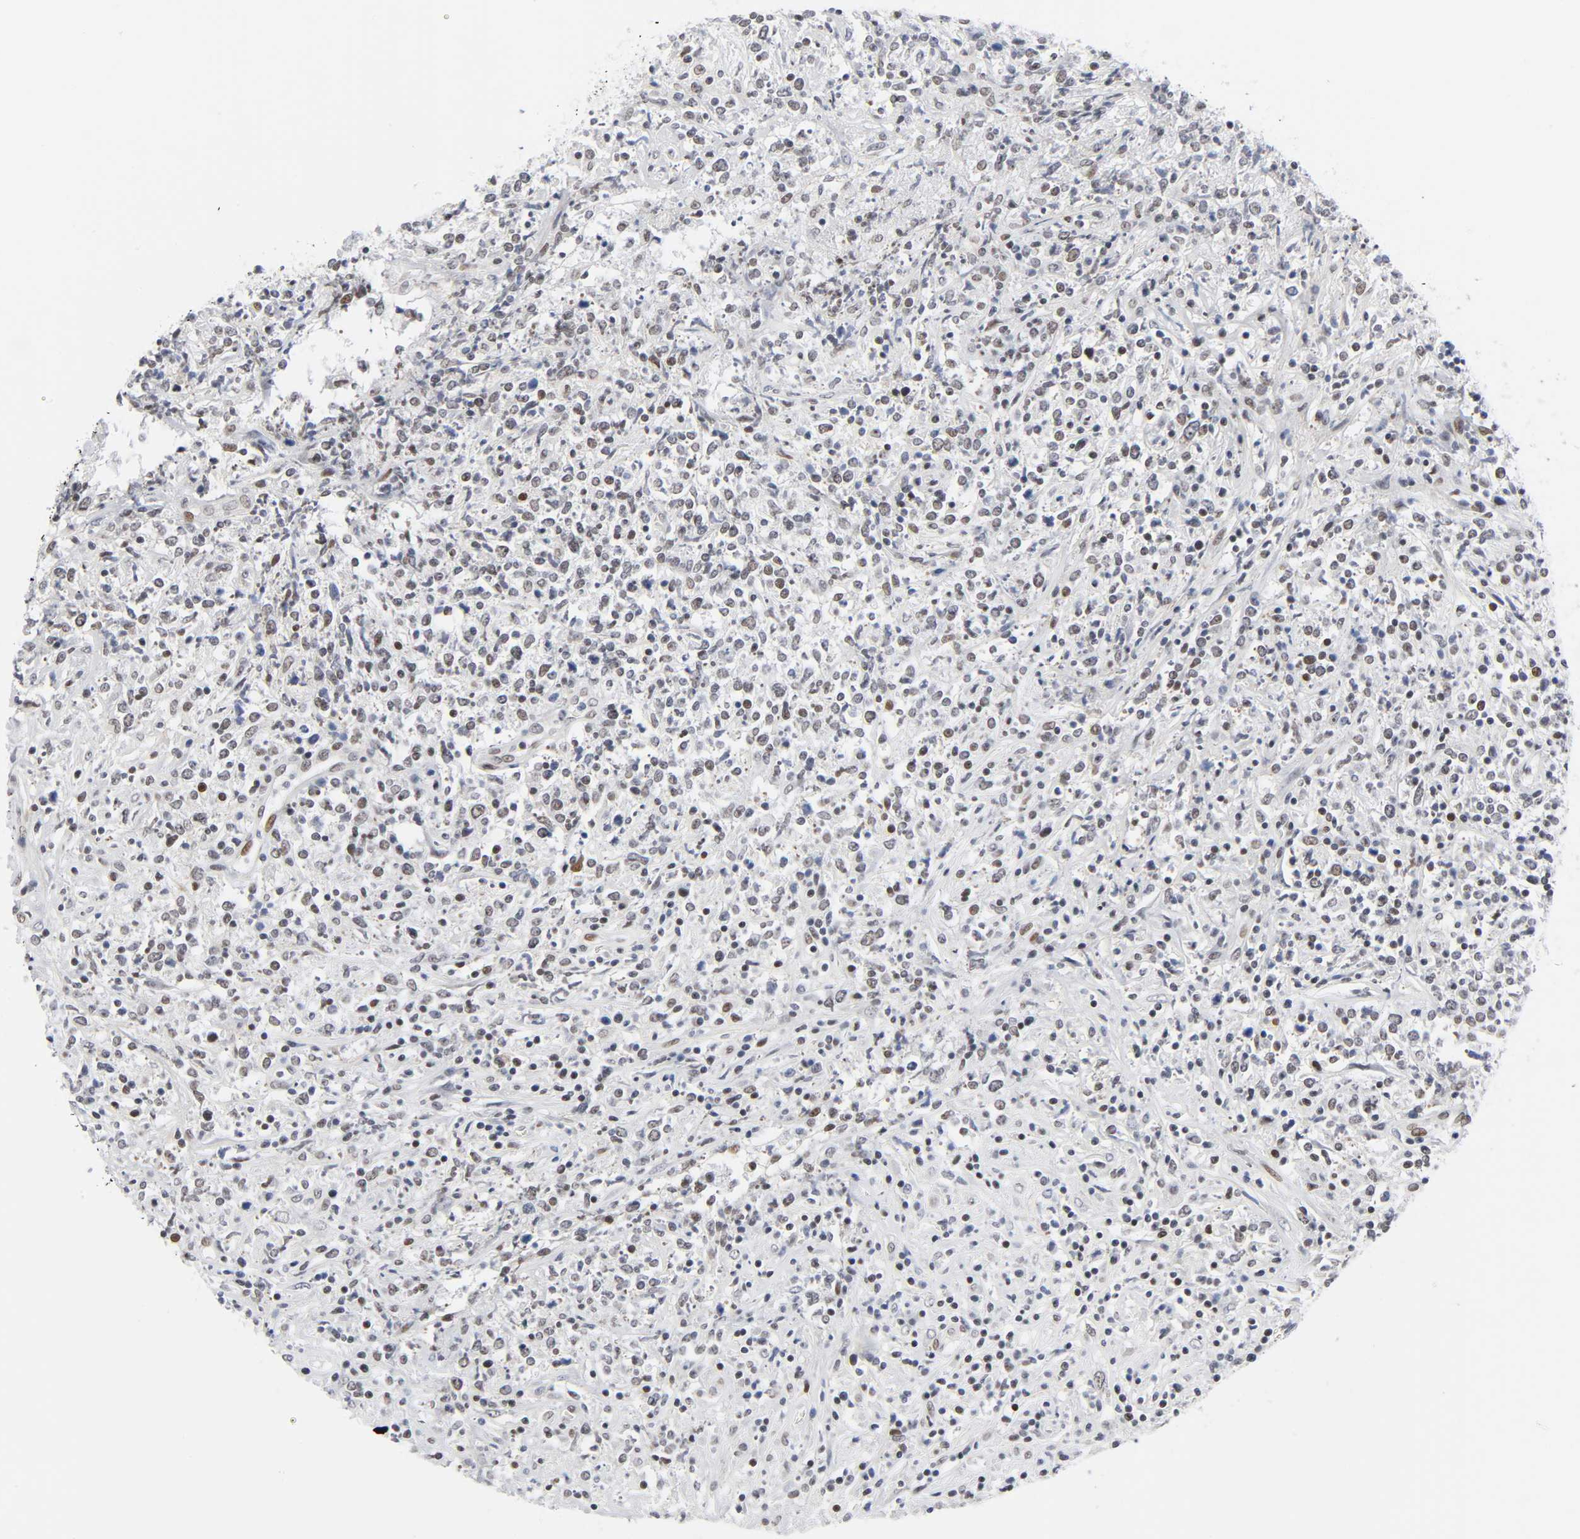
{"staining": {"intensity": "weak", "quantity": "25%-75%", "location": "nuclear"}, "tissue": "lymphoma", "cell_type": "Tumor cells", "image_type": "cancer", "snomed": [{"axis": "morphology", "description": "Malignant lymphoma, non-Hodgkin's type, High grade"}, {"axis": "topography", "description": "Lymph node"}], "caption": "A brown stain highlights weak nuclear staining of a protein in human lymphoma tumor cells.", "gene": "DIDO1", "patient": {"sex": "female", "age": 84}}